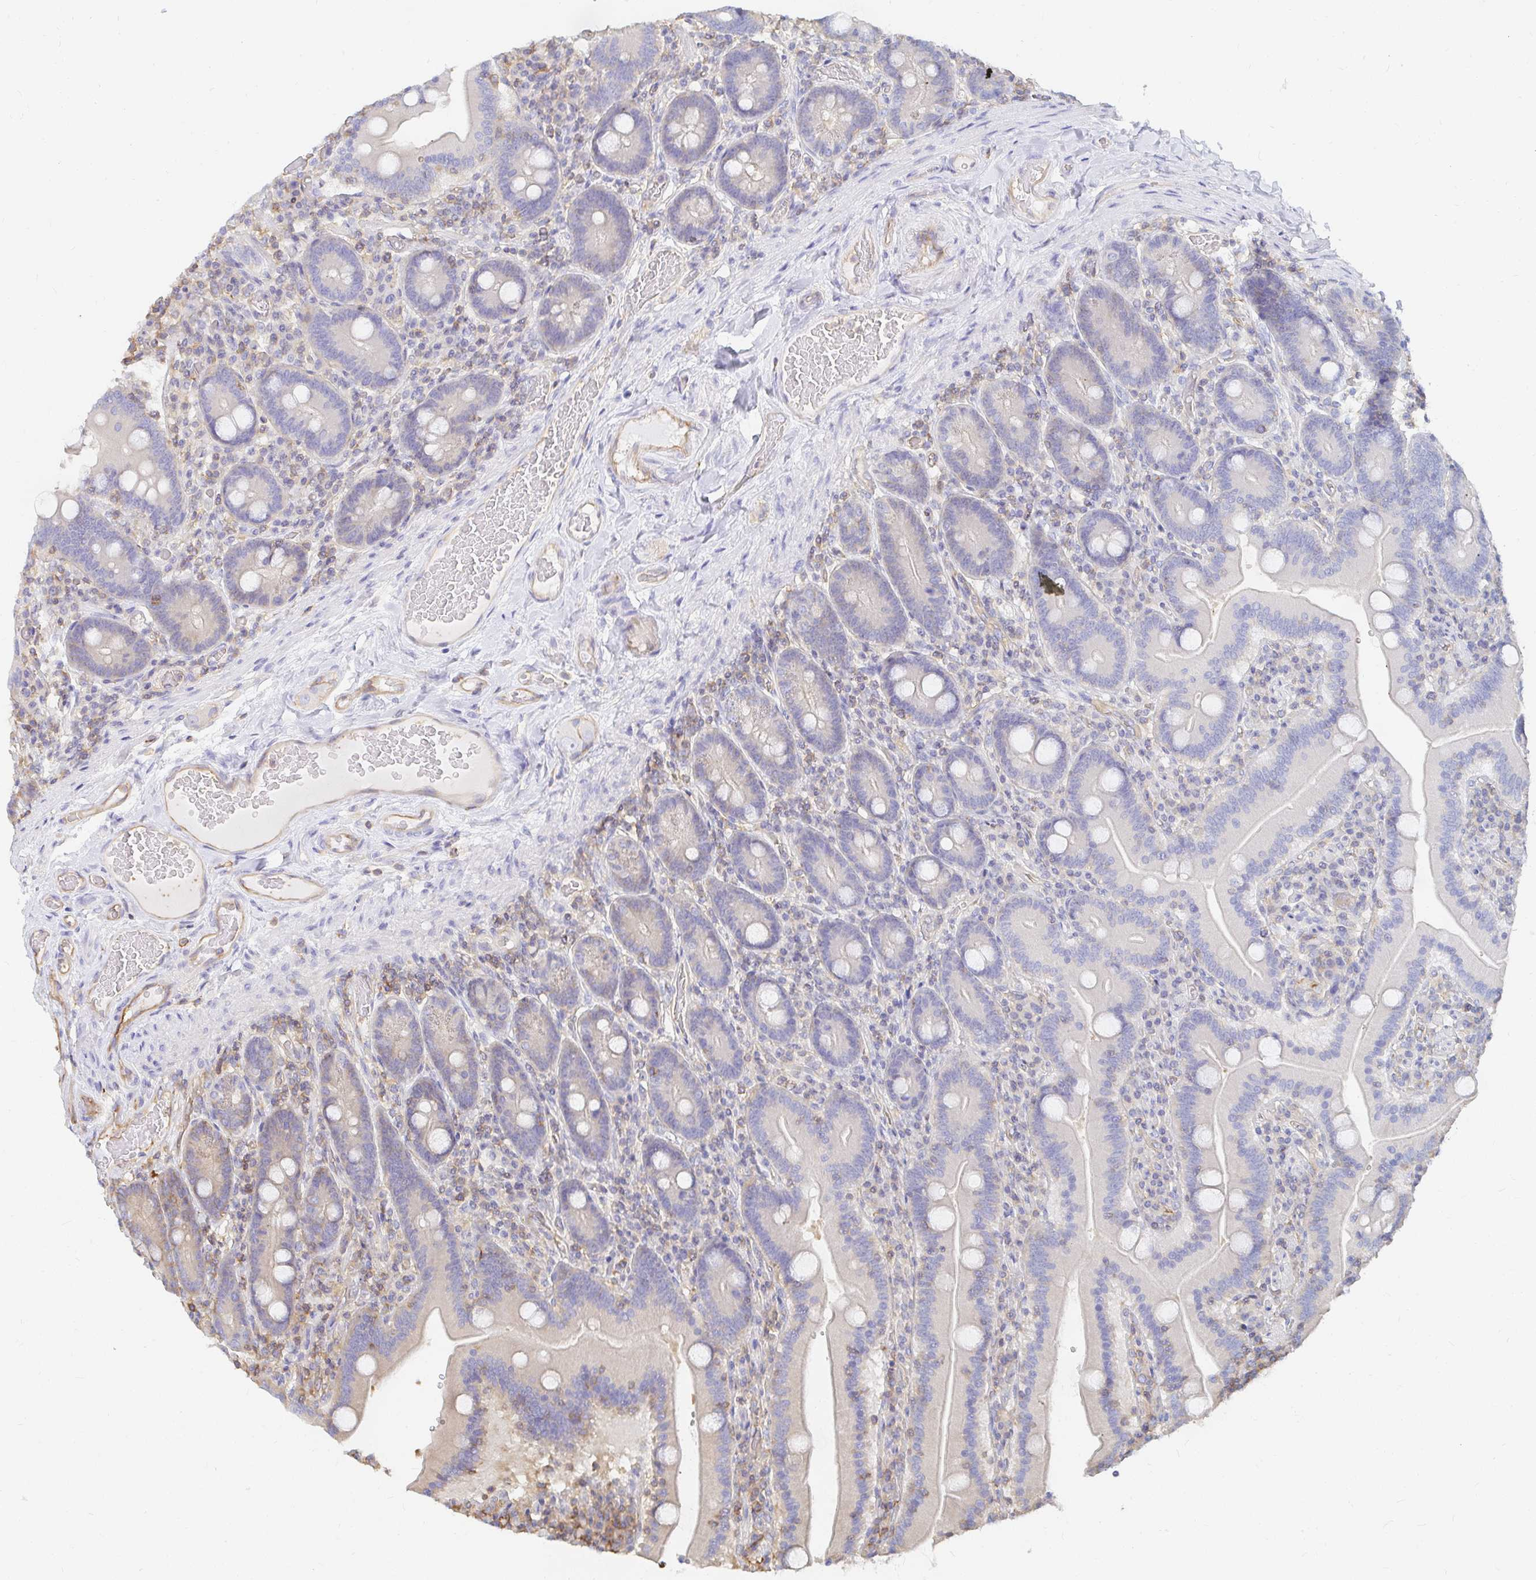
{"staining": {"intensity": "negative", "quantity": "none", "location": "none"}, "tissue": "duodenum", "cell_type": "Glandular cells", "image_type": "normal", "snomed": [{"axis": "morphology", "description": "Normal tissue, NOS"}, {"axis": "topography", "description": "Duodenum"}], "caption": "IHC photomicrograph of normal duodenum stained for a protein (brown), which demonstrates no staining in glandular cells.", "gene": "TSPAN19", "patient": {"sex": "female", "age": 62}}